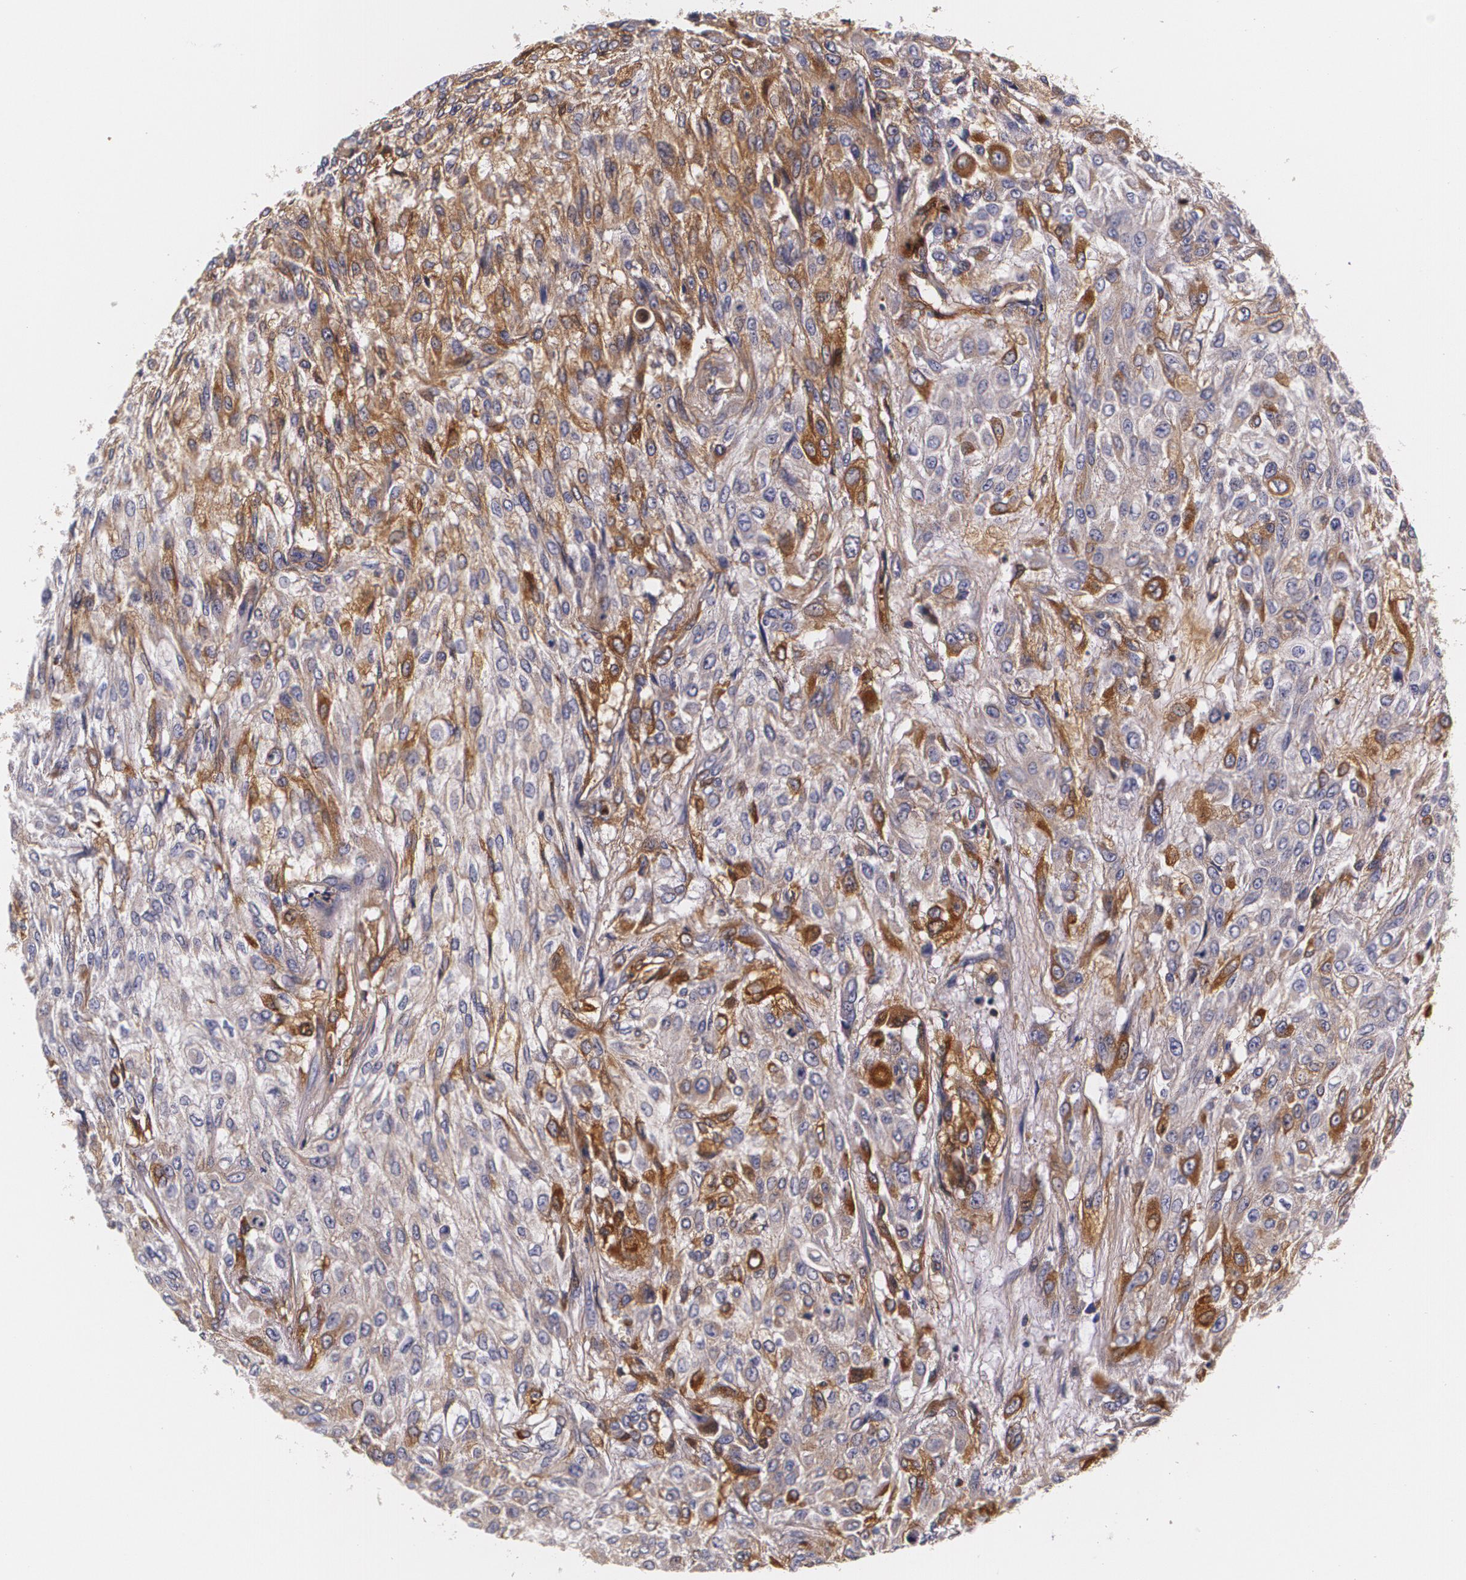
{"staining": {"intensity": "moderate", "quantity": "<25%", "location": "cytoplasmic/membranous"}, "tissue": "urothelial cancer", "cell_type": "Tumor cells", "image_type": "cancer", "snomed": [{"axis": "morphology", "description": "Urothelial carcinoma, High grade"}, {"axis": "topography", "description": "Urinary bladder"}], "caption": "IHC (DAB) staining of human high-grade urothelial carcinoma reveals moderate cytoplasmic/membranous protein expression in approximately <25% of tumor cells. (Brightfield microscopy of DAB IHC at high magnification).", "gene": "TTR", "patient": {"sex": "male", "age": 57}}